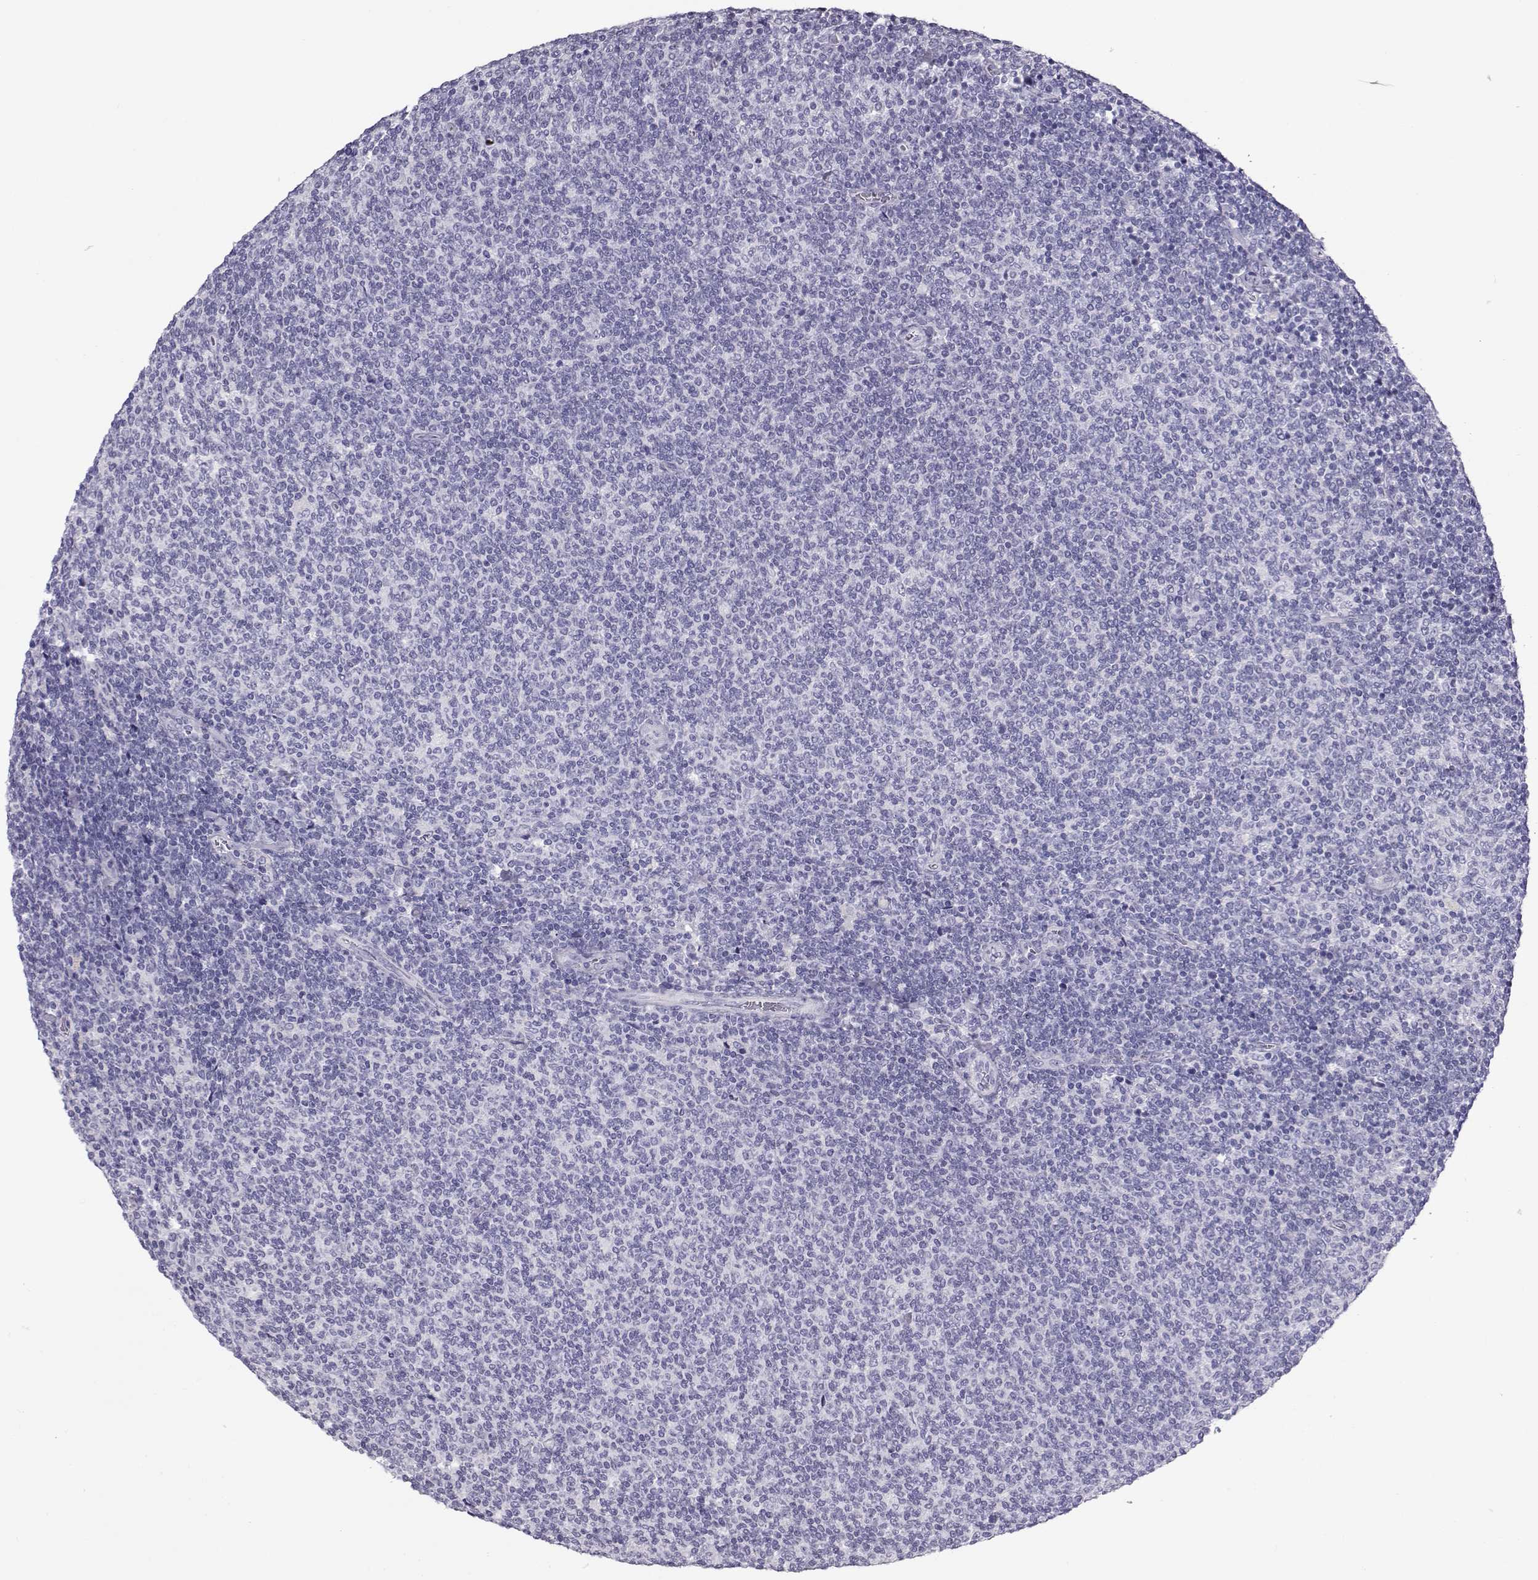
{"staining": {"intensity": "negative", "quantity": "none", "location": "none"}, "tissue": "lymphoma", "cell_type": "Tumor cells", "image_type": "cancer", "snomed": [{"axis": "morphology", "description": "Malignant lymphoma, non-Hodgkin's type, Low grade"}, {"axis": "topography", "description": "Lymph node"}], "caption": "A high-resolution micrograph shows immunohistochemistry (IHC) staining of malignant lymphoma, non-Hodgkin's type (low-grade), which reveals no significant positivity in tumor cells.", "gene": "GPR26", "patient": {"sex": "male", "age": 52}}